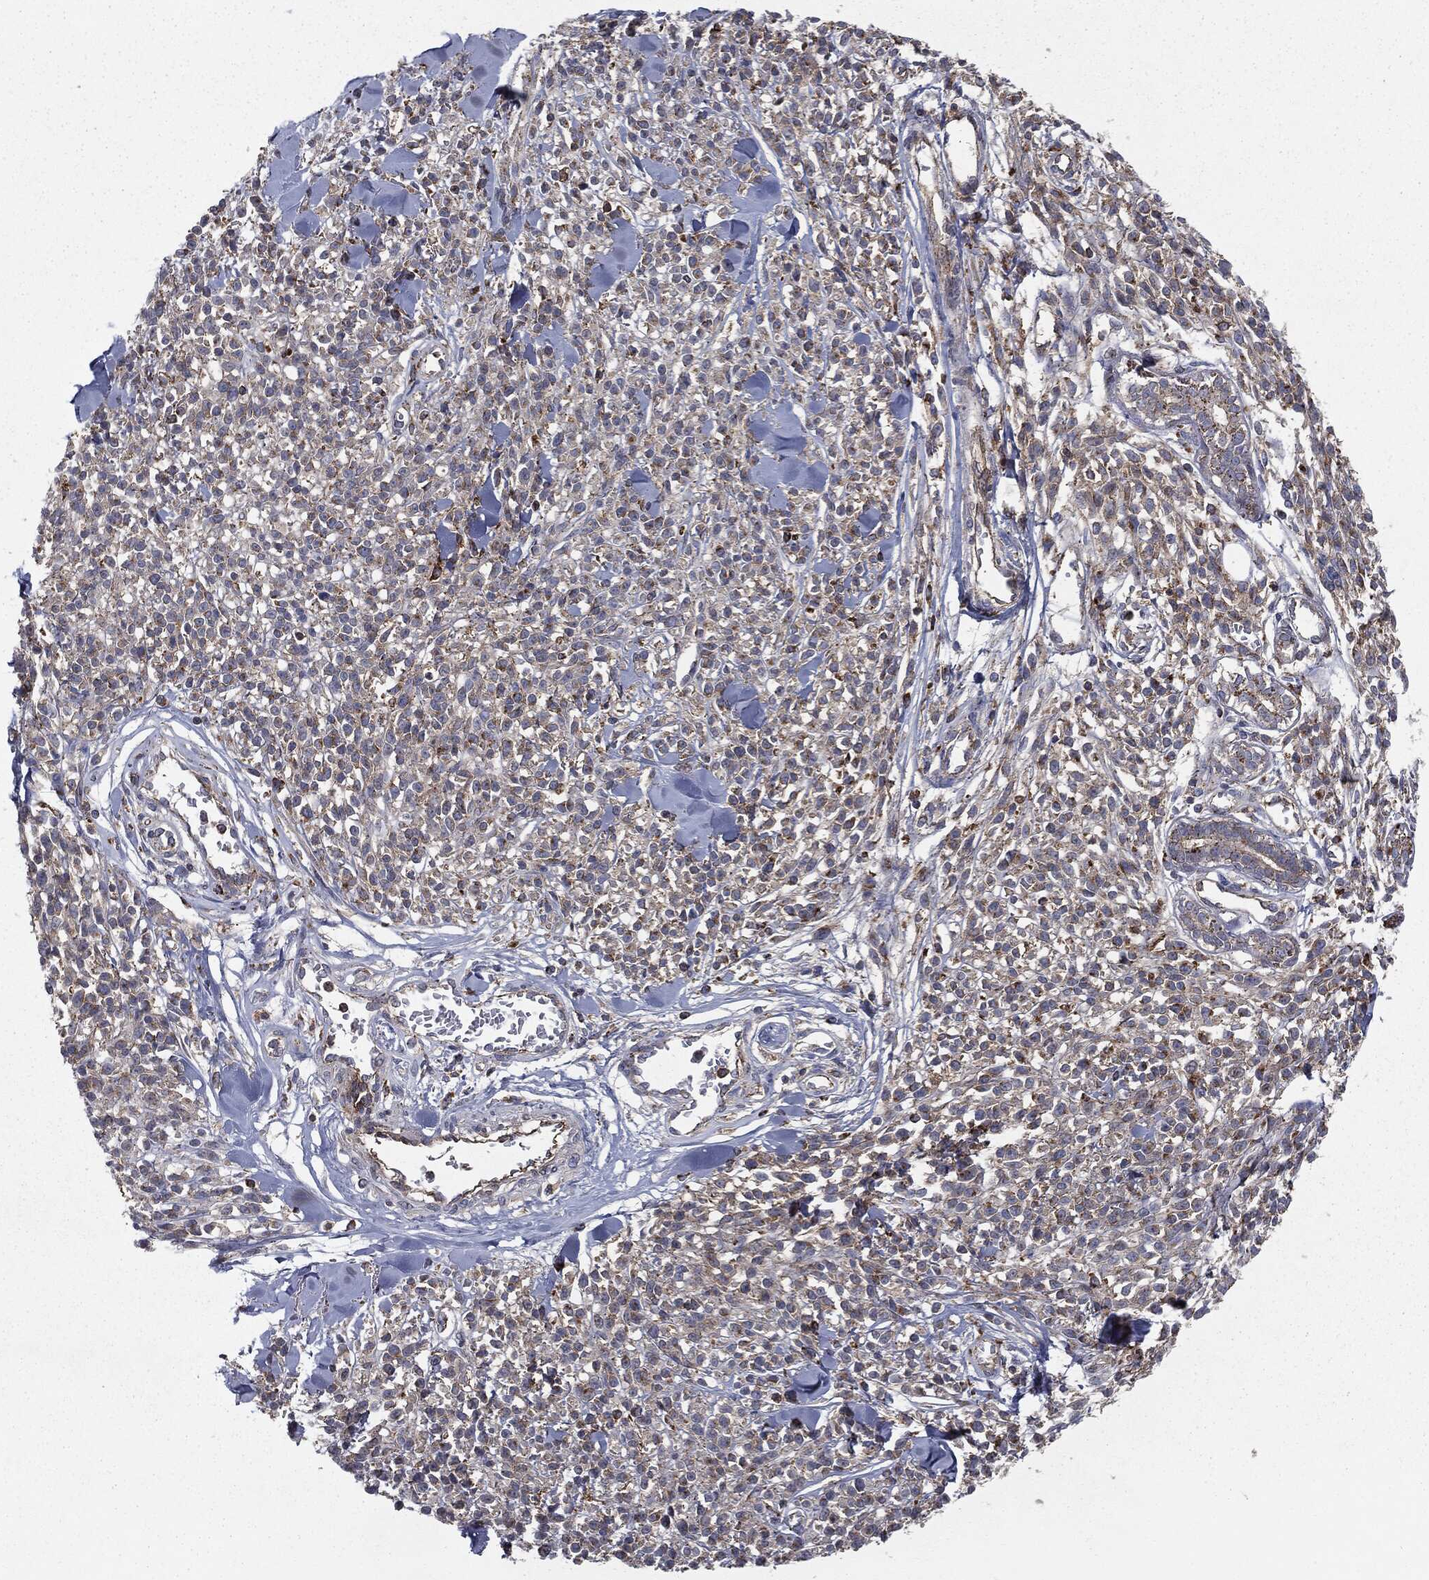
{"staining": {"intensity": "strong", "quantity": "<25%", "location": "cytoplasmic/membranous"}, "tissue": "melanoma", "cell_type": "Tumor cells", "image_type": "cancer", "snomed": [{"axis": "morphology", "description": "Malignant melanoma, NOS"}, {"axis": "topography", "description": "Skin"}, {"axis": "topography", "description": "Skin of trunk"}], "caption": "Immunohistochemical staining of human malignant melanoma shows medium levels of strong cytoplasmic/membranous staining in about <25% of tumor cells. (brown staining indicates protein expression, while blue staining denotes nuclei).", "gene": "CTSA", "patient": {"sex": "male", "age": 74}}